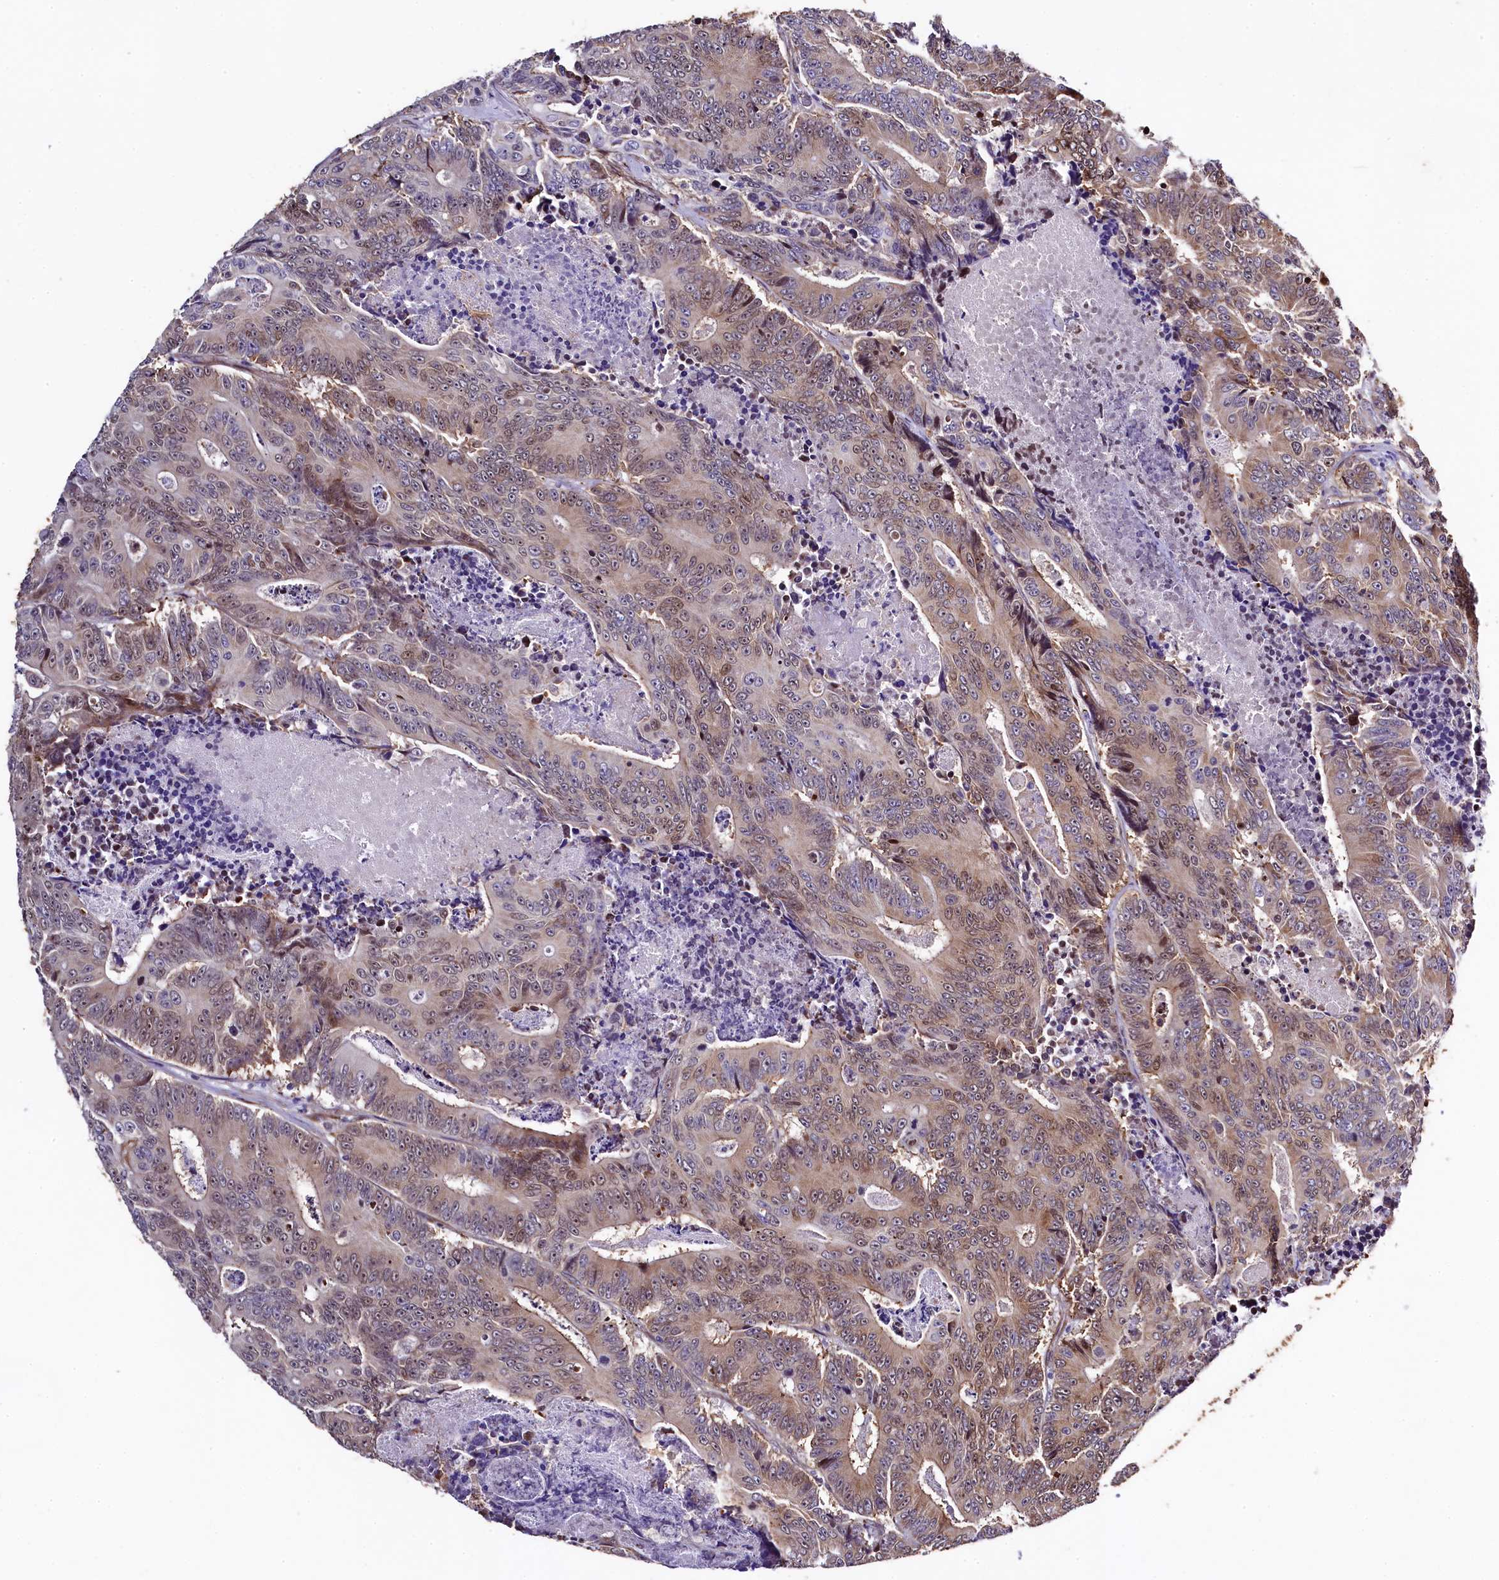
{"staining": {"intensity": "moderate", "quantity": ">75%", "location": "cytoplasmic/membranous,nuclear"}, "tissue": "colorectal cancer", "cell_type": "Tumor cells", "image_type": "cancer", "snomed": [{"axis": "morphology", "description": "Adenocarcinoma, NOS"}, {"axis": "topography", "description": "Colon"}], "caption": "There is medium levels of moderate cytoplasmic/membranous and nuclear staining in tumor cells of colorectal cancer (adenocarcinoma), as demonstrated by immunohistochemical staining (brown color).", "gene": "SAMD10", "patient": {"sex": "male", "age": 83}}